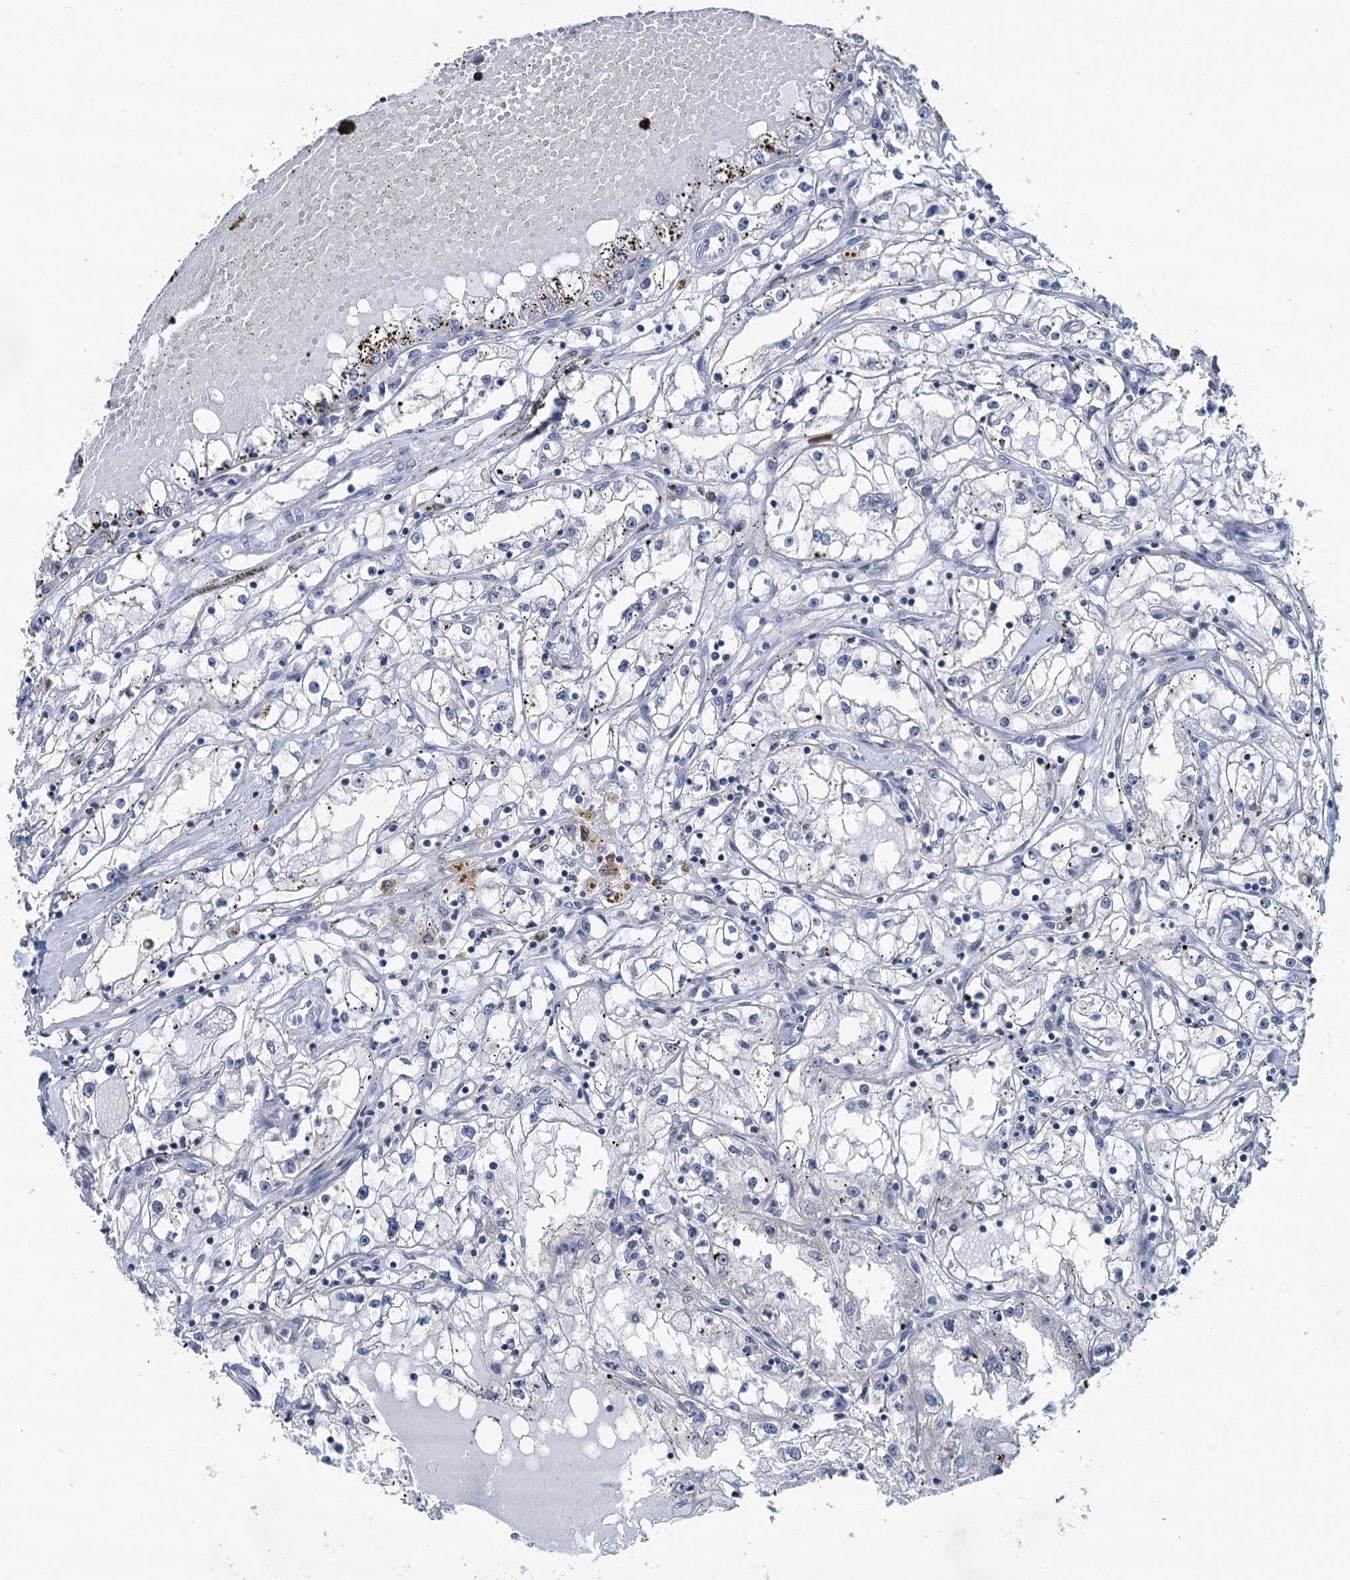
{"staining": {"intensity": "negative", "quantity": "none", "location": "none"}, "tissue": "renal cancer", "cell_type": "Tumor cells", "image_type": "cancer", "snomed": [{"axis": "morphology", "description": "Adenocarcinoma, NOS"}, {"axis": "topography", "description": "Kidney"}], "caption": "Tumor cells show no significant protein staining in renal adenocarcinoma.", "gene": "HAPSTR1", "patient": {"sex": "male", "age": 56}}